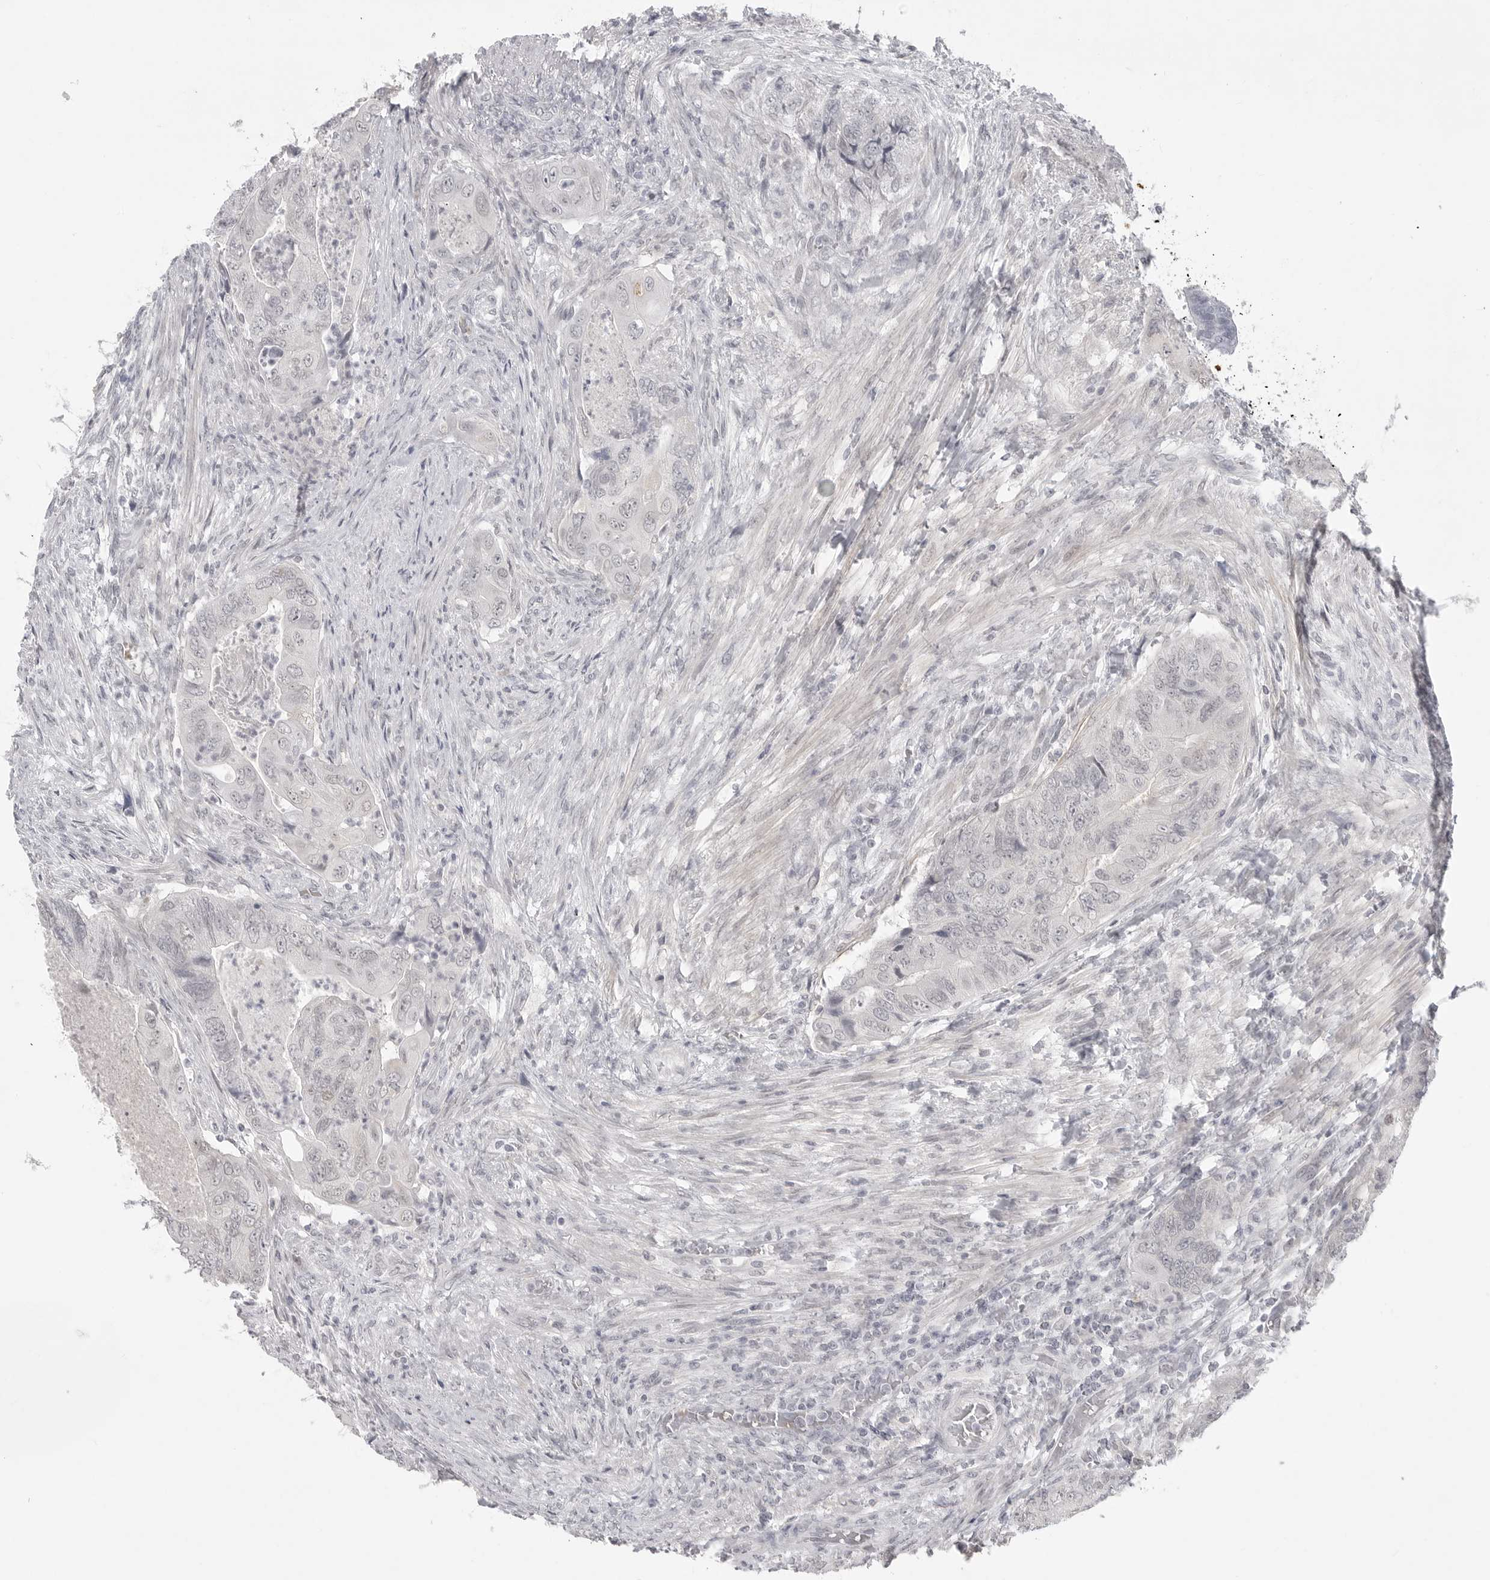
{"staining": {"intensity": "weak", "quantity": "<25%", "location": "cytoplasmic/membranous"}, "tissue": "colorectal cancer", "cell_type": "Tumor cells", "image_type": "cancer", "snomed": [{"axis": "morphology", "description": "Adenocarcinoma, NOS"}, {"axis": "topography", "description": "Rectum"}], "caption": "There is no significant positivity in tumor cells of adenocarcinoma (colorectal).", "gene": "TCTN3", "patient": {"sex": "male", "age": 63}}